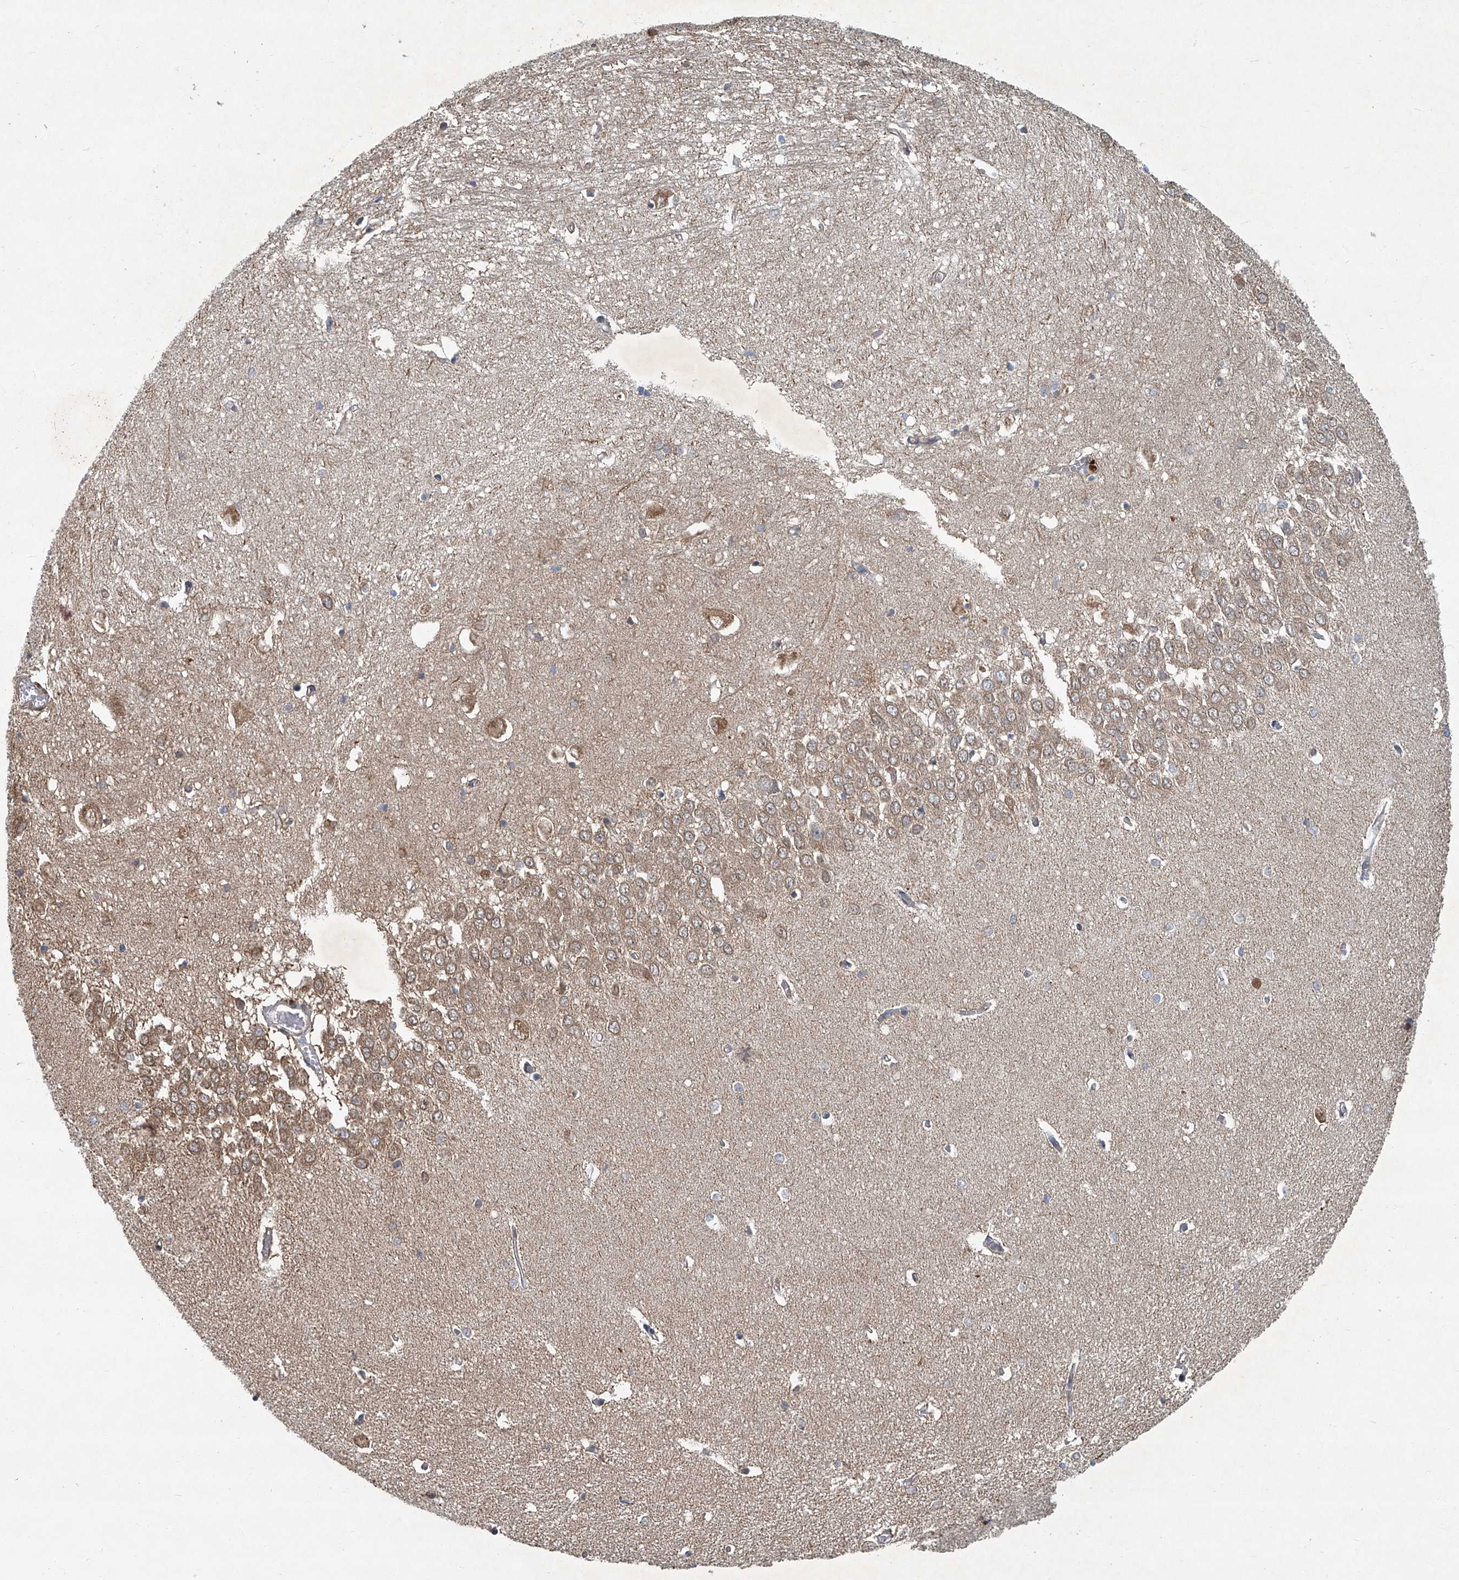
{"staining": {"intensity": "moderate", "quantity": "<25%", "location": "cytoplasmic/membranous"}, "tissue": "hippocampus", "cell_type": "Glial cells", "image_type": "normal", "snomed": [{"axis": "morphology", "description": "Normal tissue, NOS"}, {"axis": "topography", "description": "Hippocampus"}], "caption": "Immunohistochemical staining of normal hippocampus exhibits moderate cytoplasmic/membranous protein positivity in about <25% of glial cells. (IHC, brightfield microscopy, high magnification).", "gene": "GPR132", "patient": {"sex": "female", "age": 64}}